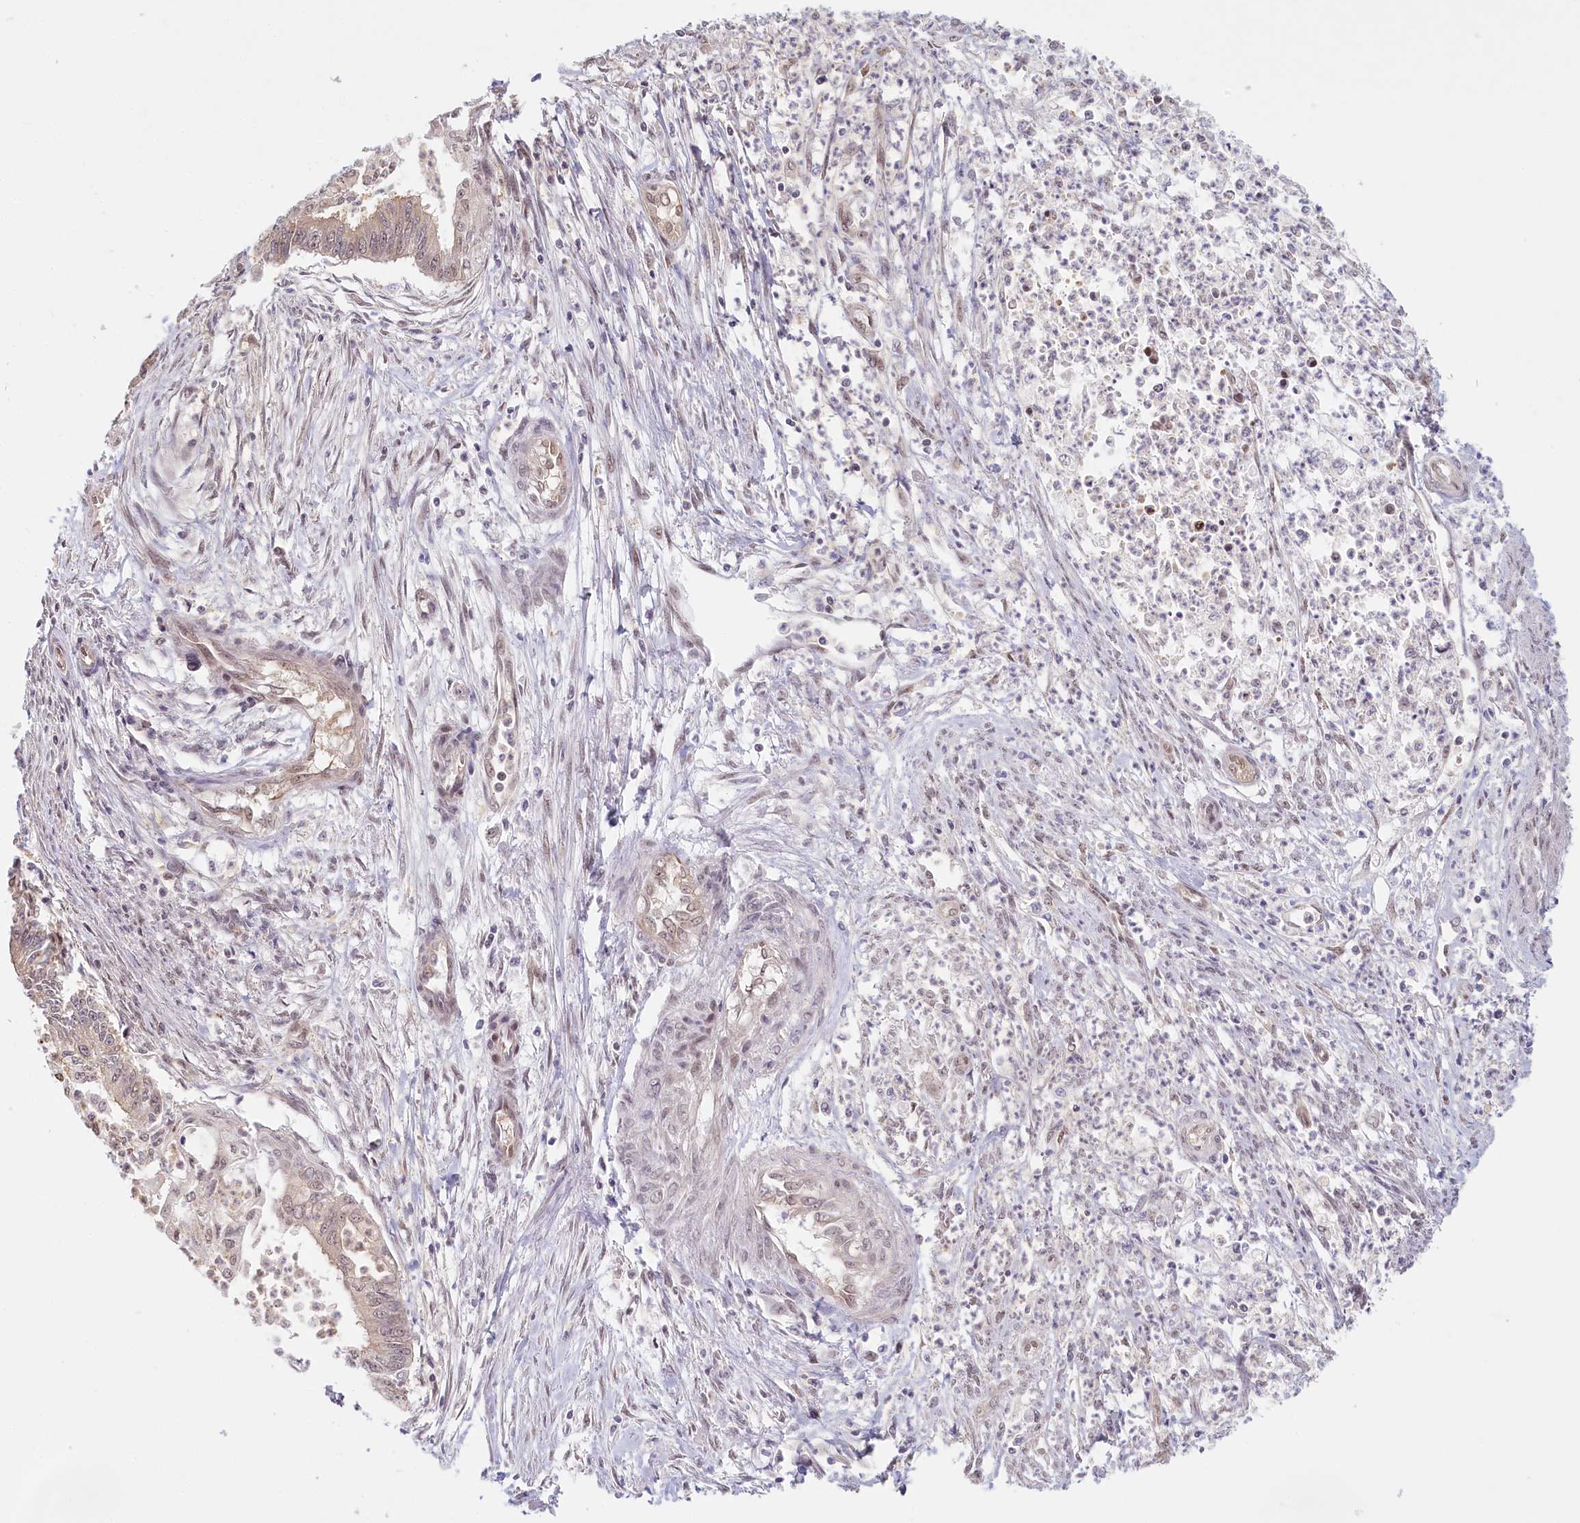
{"staining": {"intensity": "weak", "quantity": "25%-75%", "location": "nuclear"}, "tissue": "endometrial cancer", "cell_type": "Tumor cells", "image_type": "cancer", "snomed": [{"axis": "morphology", "description": "Adenocarcinoma, NOS"}, {"axis": "topography", "description": "Endometrium"}], "caption": "Protein expression by IHC exhibits weak nuclear positivity in about 25%-75% of tumor cells in endometrial cancer.", "gene": "C19orf44", "patient": {"sex": "female", "age": 73}}